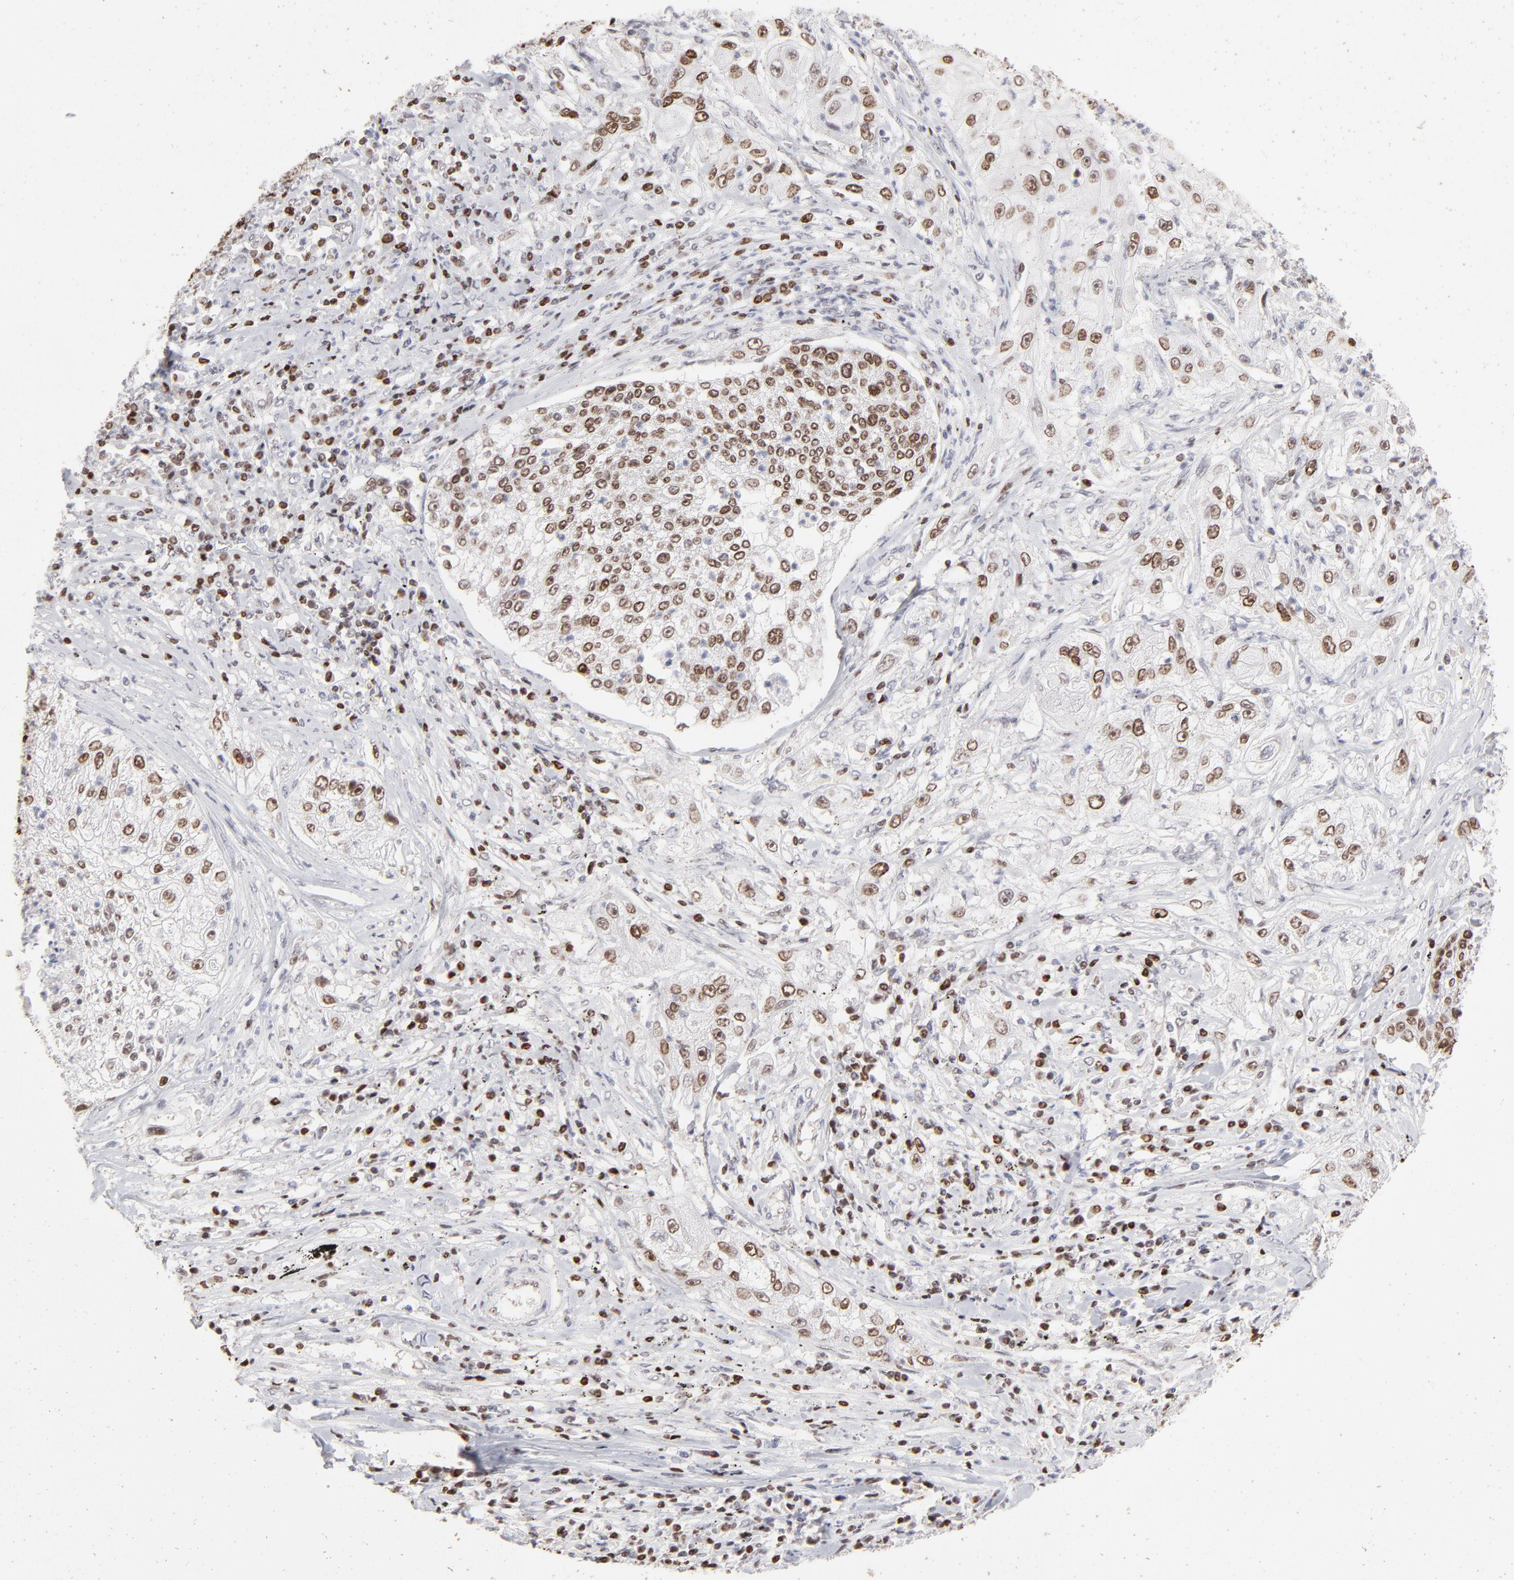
{"staining": {"intensity": "moderate", "quantity": "25%-75%", "location": "nuclear"}, "tissue": "lung cancer", "cell_type": "Tumor cells", "image_type": "cancer", "snomed": [{"axis": "morphology", "description": "Inflammation, NOS"}, {"axis": "morphology", "description": "Squamous cell carcinoma, NOS"}, {"axis": "topography", "description": "Lymph node"}, {"axis": "topography", "description": "Soft tissue"}, {"axis": "topography", "description": "Lung"}], "caption": "About 25%-75% of tumor cells in lung cancer demonstrate moderate nuclear protein positivity as visualized by brown immunohistochemical staining.", "gene": "PARP1", "patient": {"sex": "male", "age": 66}}